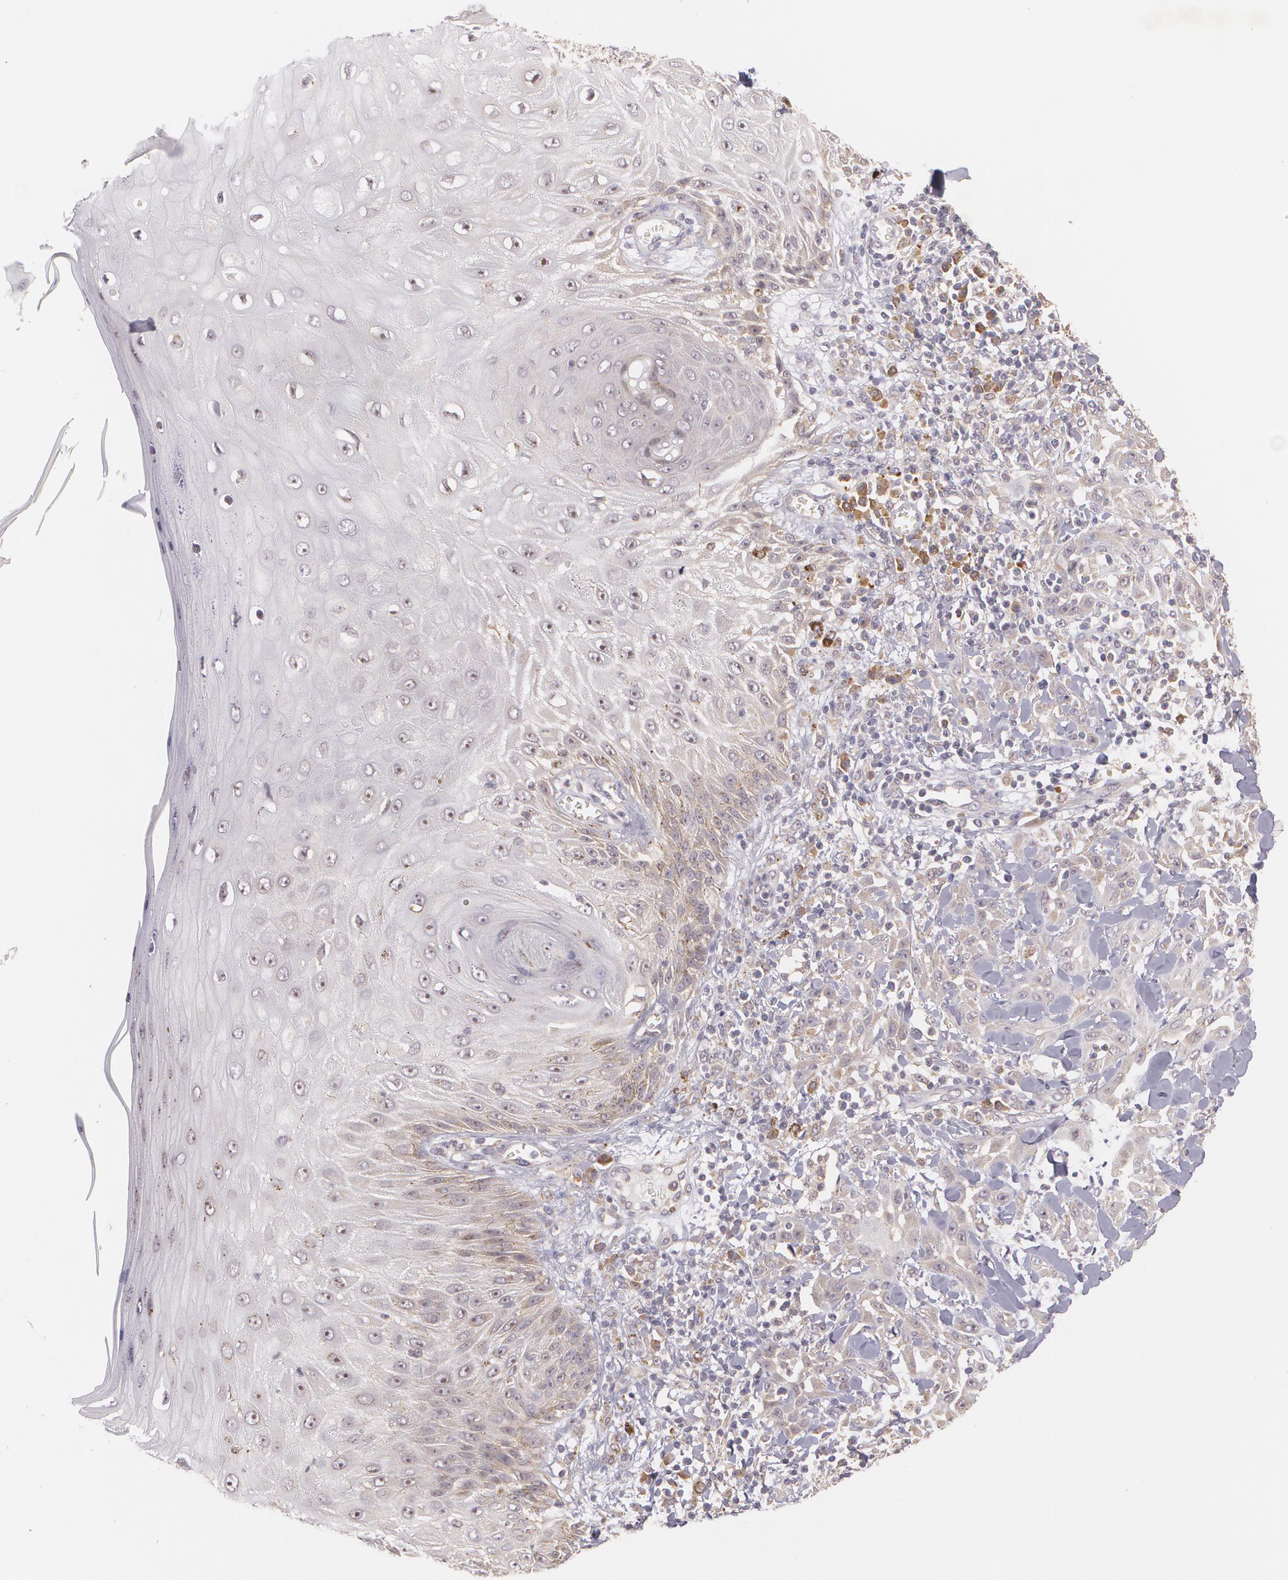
{"staining": {"intensity": "weak", "quantity": "<25%", "location": "cytoplasmic/membranous"}, "tissue": "skin cancer", "cell_type": "Tumor cells", "image_type": "cancer", "snomed": [{"axis": "morphology", "description": "Squamous cell carcinoma, NOS"}, {"axis": "topography", "description": "Skin"}], "caption": "Immunohistochemical staining of human skin cancer (squamous cell carcinoma) demonstrates no significant staining in tumor cells.", "gene": "CCL17", "patient": {"sex": "male", "age": 24}}